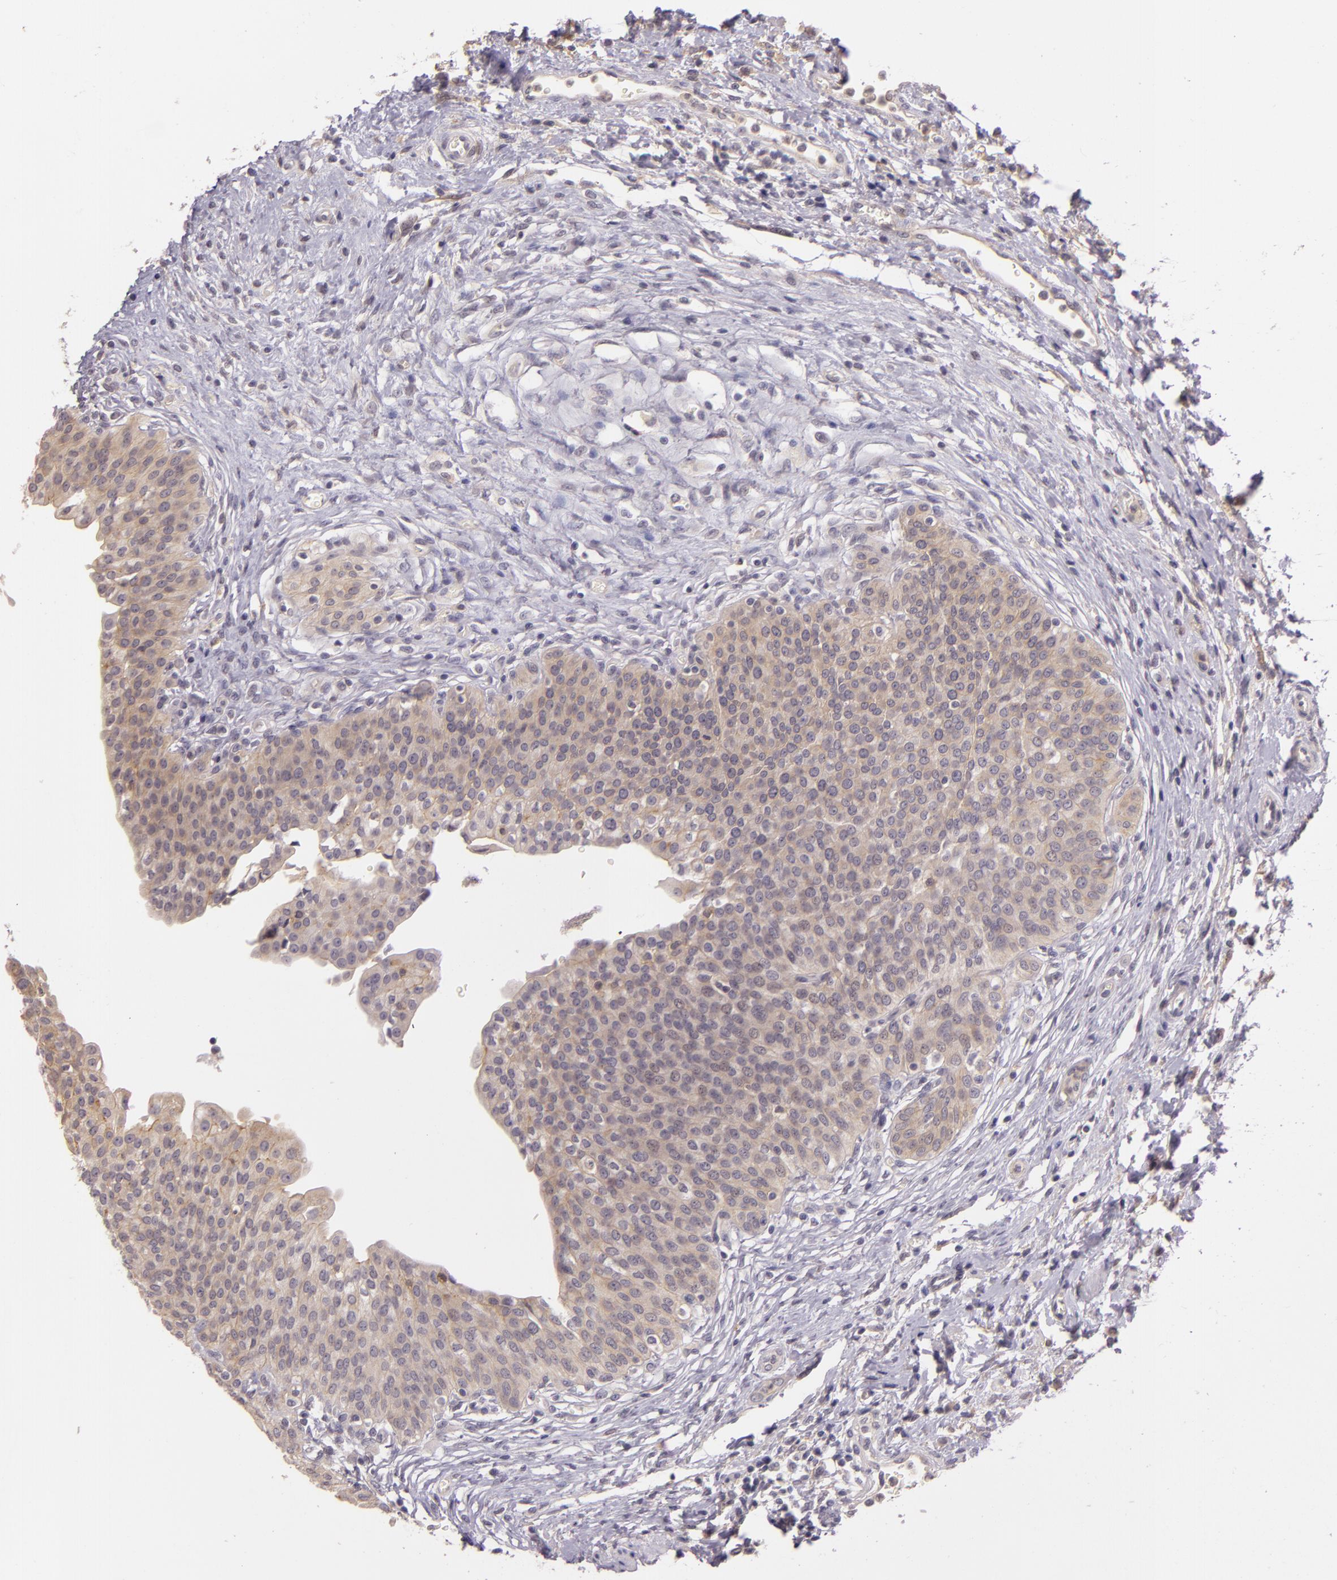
{"staining": {"intensity": "moderate", "quantity": ">75%", "location": "cytoplasmic/membranous"}, "tissue": "urinary bladder", "cell_type": "Urothelial cells", "image_type": "normal", "snomed": [{"axis": "morphology", "description": "Normal tissue, NOS"}, {"axis": "topography", "description": "Smooth muscle"}, {"axis": "topography", "description": "Urinary bladder"}], "caption": "DAB (3,3'-diaminobenzidine) immunohistochemical staining of unremarkable urinary bladder exhibits moderate cytoplasmic/membranous protein positivity in about >75% of urothelial cells.", "gene": "ARMH4", "patient": {"sex": "male", "age": 35}}